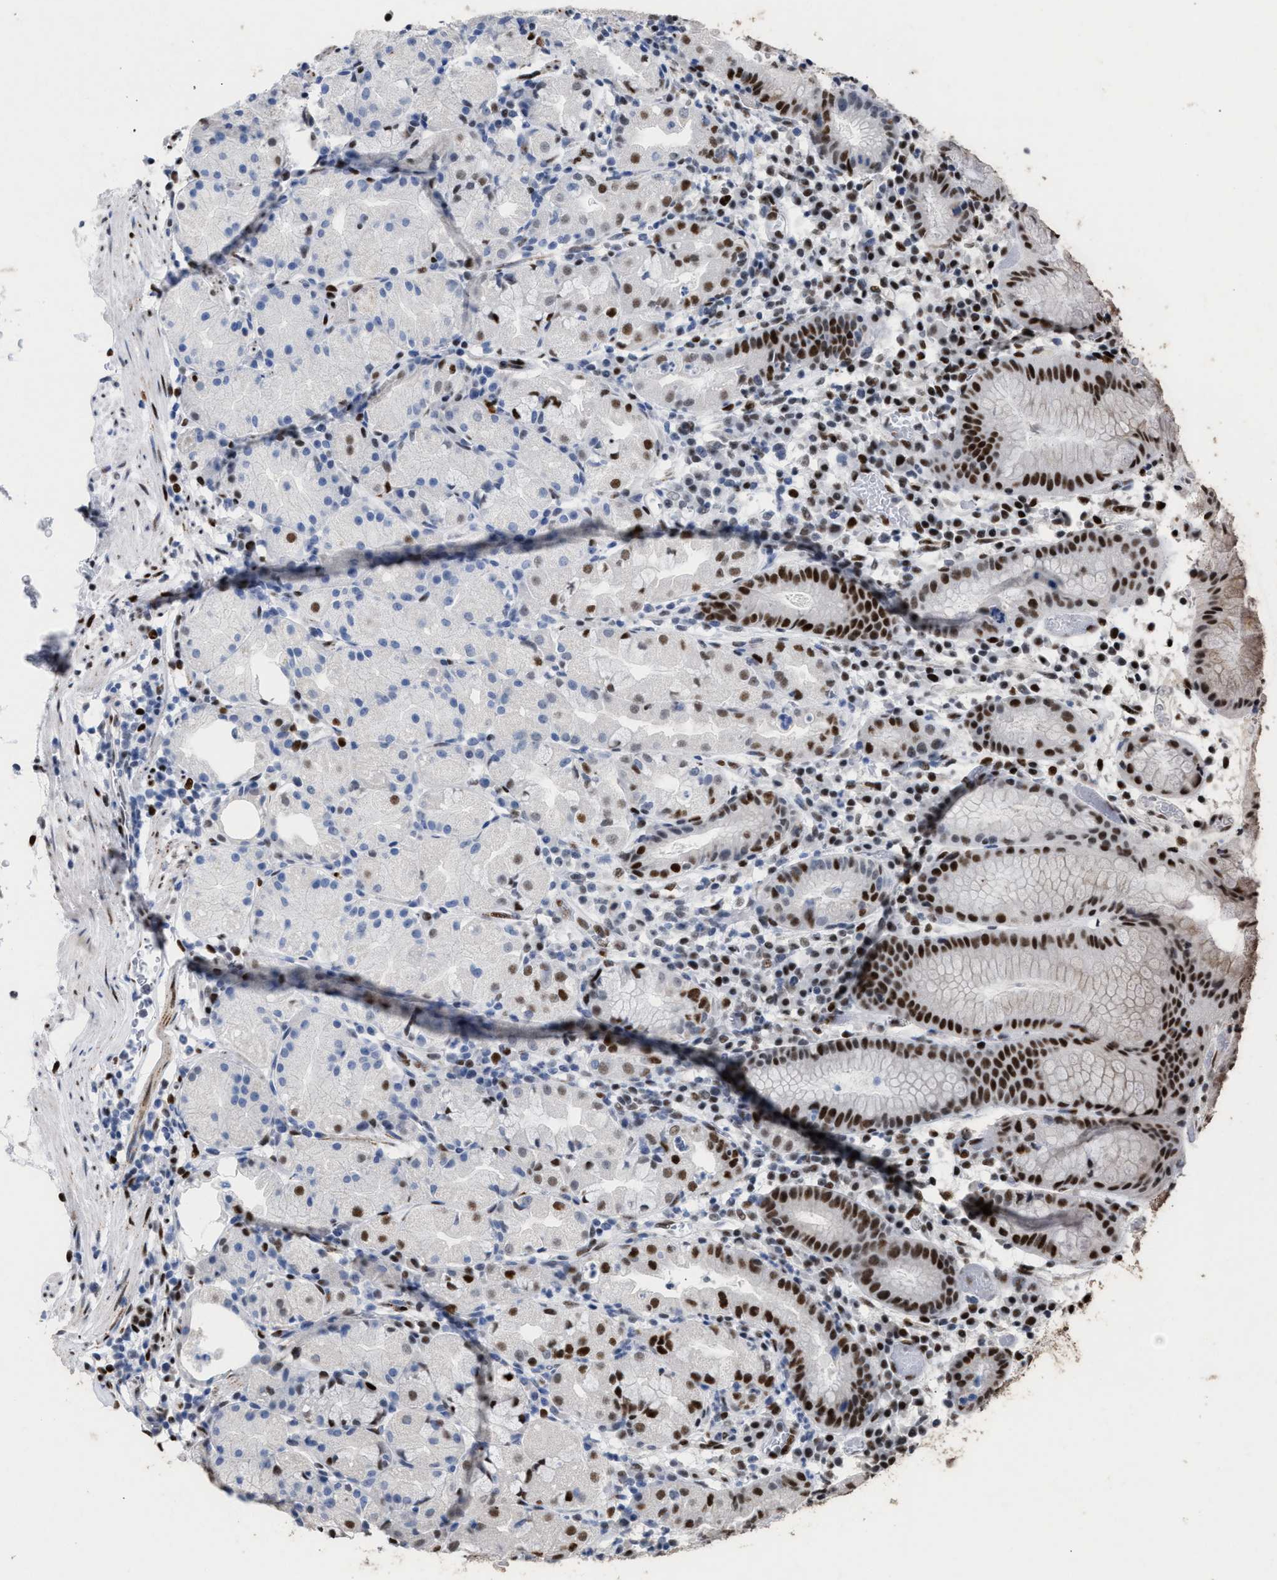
{"staining": {"intensity": "moderate", "quantity": "25%-75%", "location": "nuclear"}, "tissue": "stomach", "cell_type": "Glandular cells", "image_type": "normal", "snomed": [{"axis": "morphology", "description": "Normal tissue, NOS"}, {"axis": "topography", "description": "Stomach"}, {"axis": "topography", "description": "Stomach, lower"}], "caption": "Protein staining displays moderate nuclear expression in approximately 25%-75% of glandular cells in normal stomach. The staining was performed using DAB (3,3'-diaminobenzidine), with brown indicating positive protein expression. Nuclei are stained blue with hematoxylin.", "gene": "TP53BP1", "patient": {"sex": "female", "age": 75}}